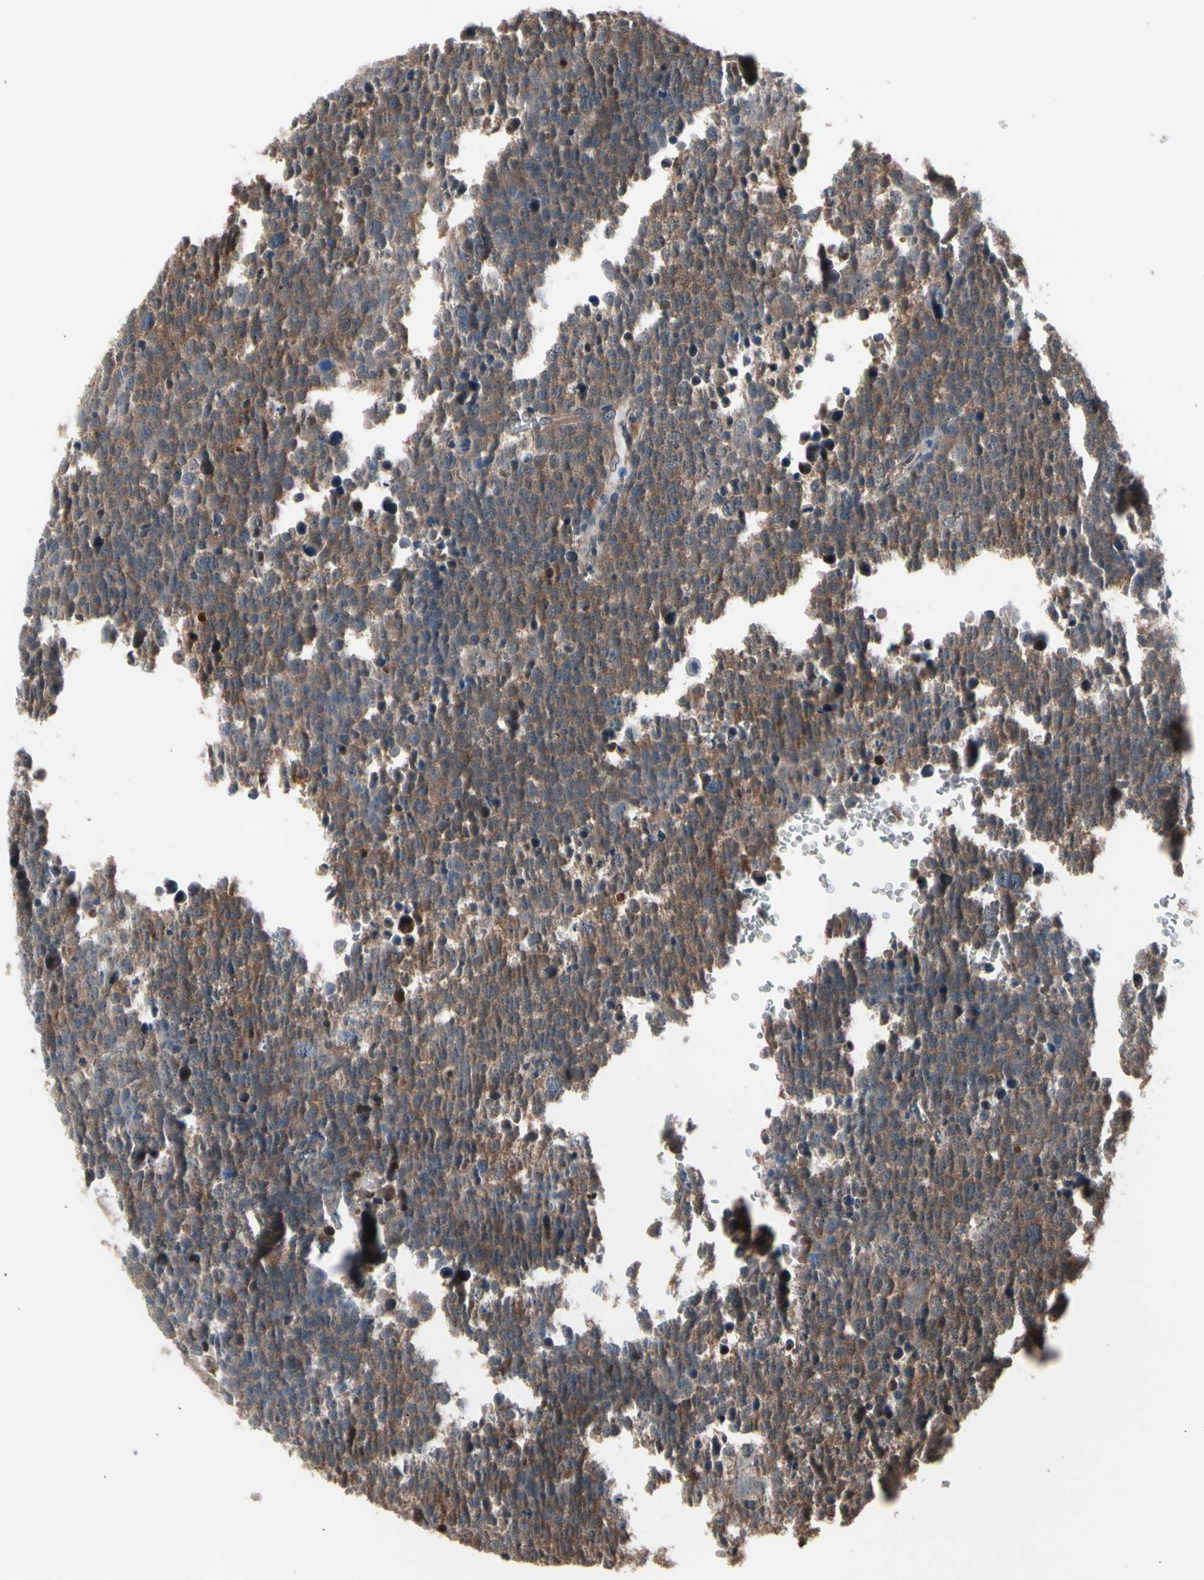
{"staining": {"intensity": "moderate", "quantity": ">75%", "location": "cytoplasmic/membranous"}, "tissue": "testis cancer", "cell_type": "Tumor cells", "image_type": "cancer", "snomed": [{"axis": "morphology", "description": "Seminoma, NOS"}, {"axis": "topography", "description": "Testis"}], "caption": "High-magnification brightfield microscopy of testis seminoma stained with DAB (3,3'-diaminobenzidine) (brown) and counterstained with hematoxylin (blue). tumor cells exhibit moderate cytoplasmic/membranous expression is identified in approximately>75% of cells.", "gene": "PSMA2", "patient": {"sex": "male", "age": 71}}